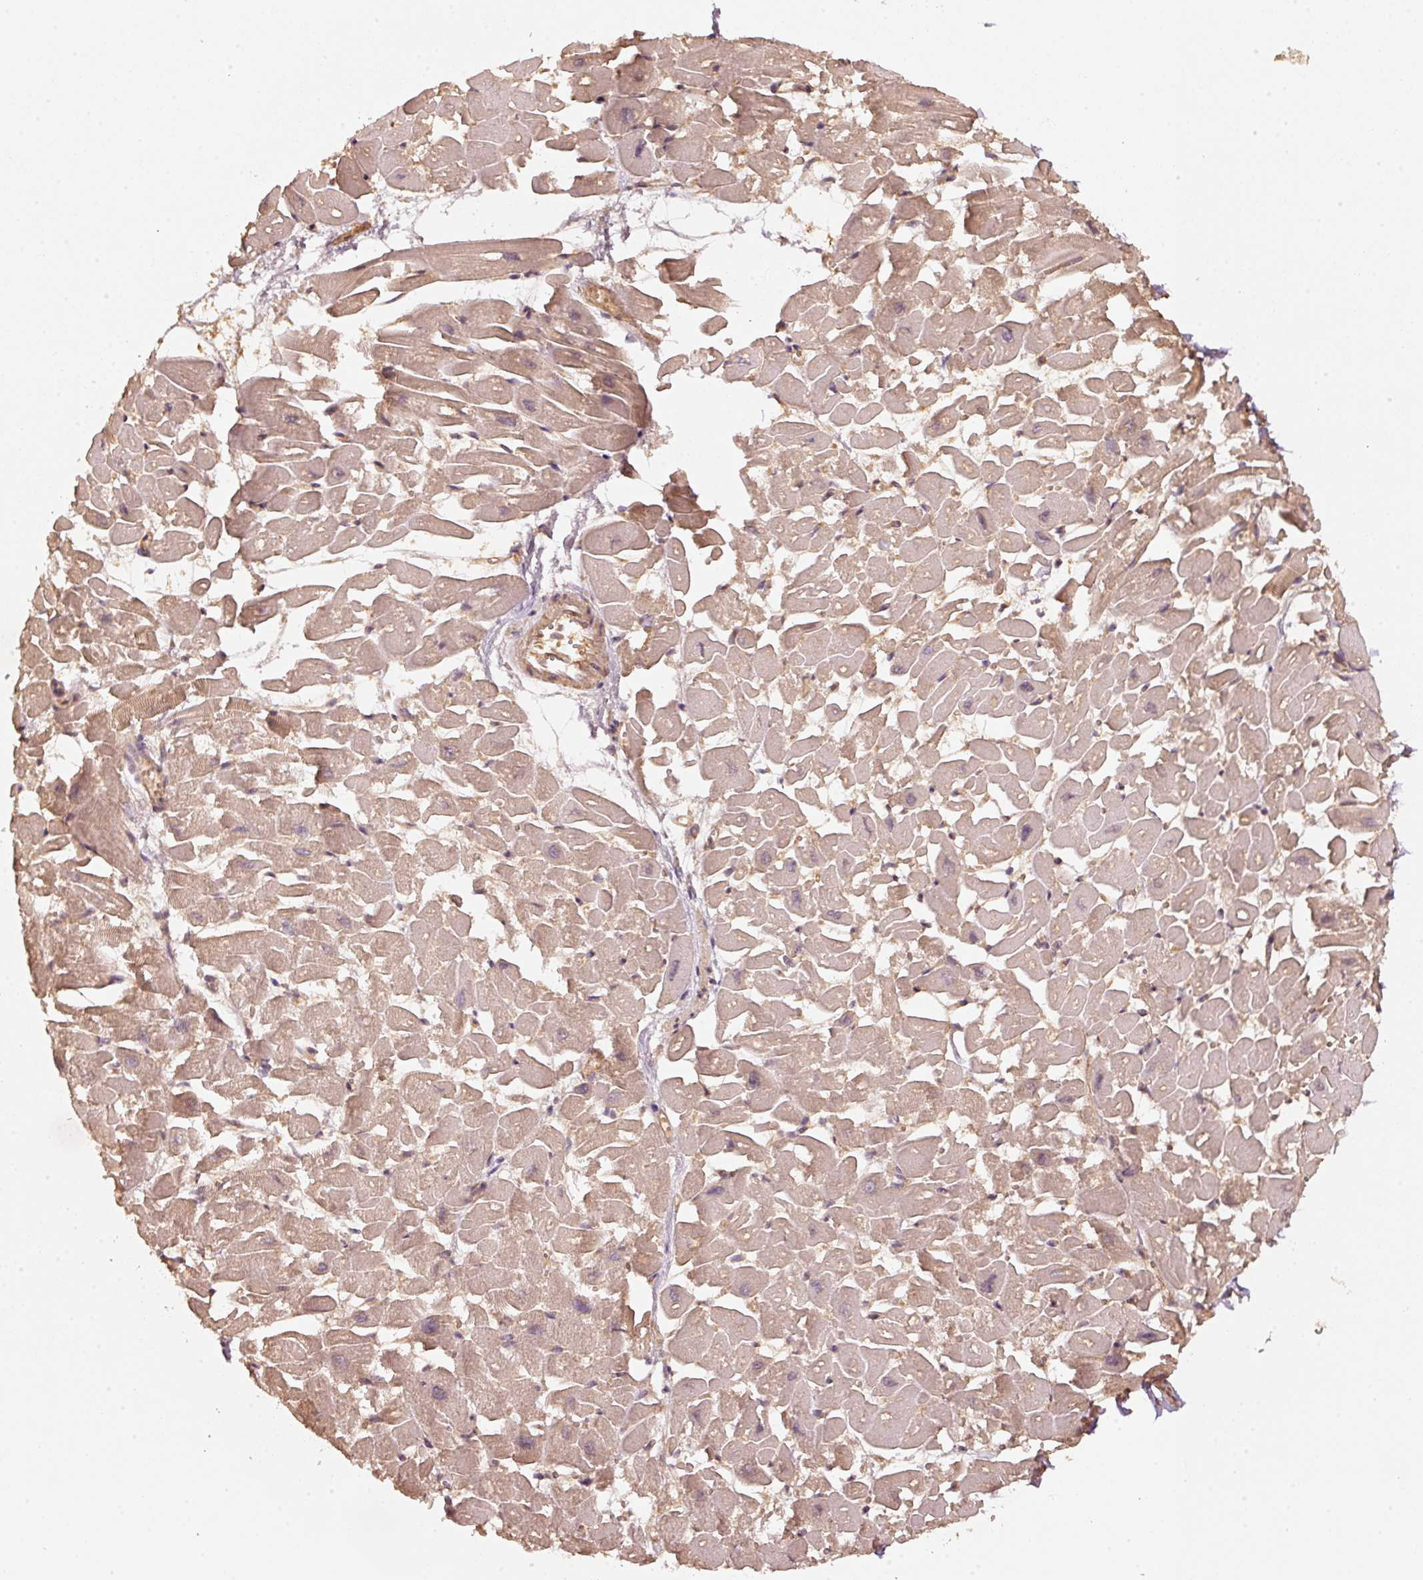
{"staining": {"intensity": "moderate", "quantity": "25%-75%", "location": "cytoplasmic/membranous"}, "tissue": "heart muscle", "cell_type": "Cardiomyocytes", "image_type": "normal", "snomed": [{"axis": "morphology", "description": "Normal tissue, NOS"}, {"axis": "topography", "description": "Heart"}], "caption": "Immunohistochemistry of normal human heart muscle reveals medium levels of moderate cytoplasmic/membranous staining in approximately 25%-75% of cardiomyocytes.", "gene": "STAU1", "patient": {"sex": "male", "age": 54}}